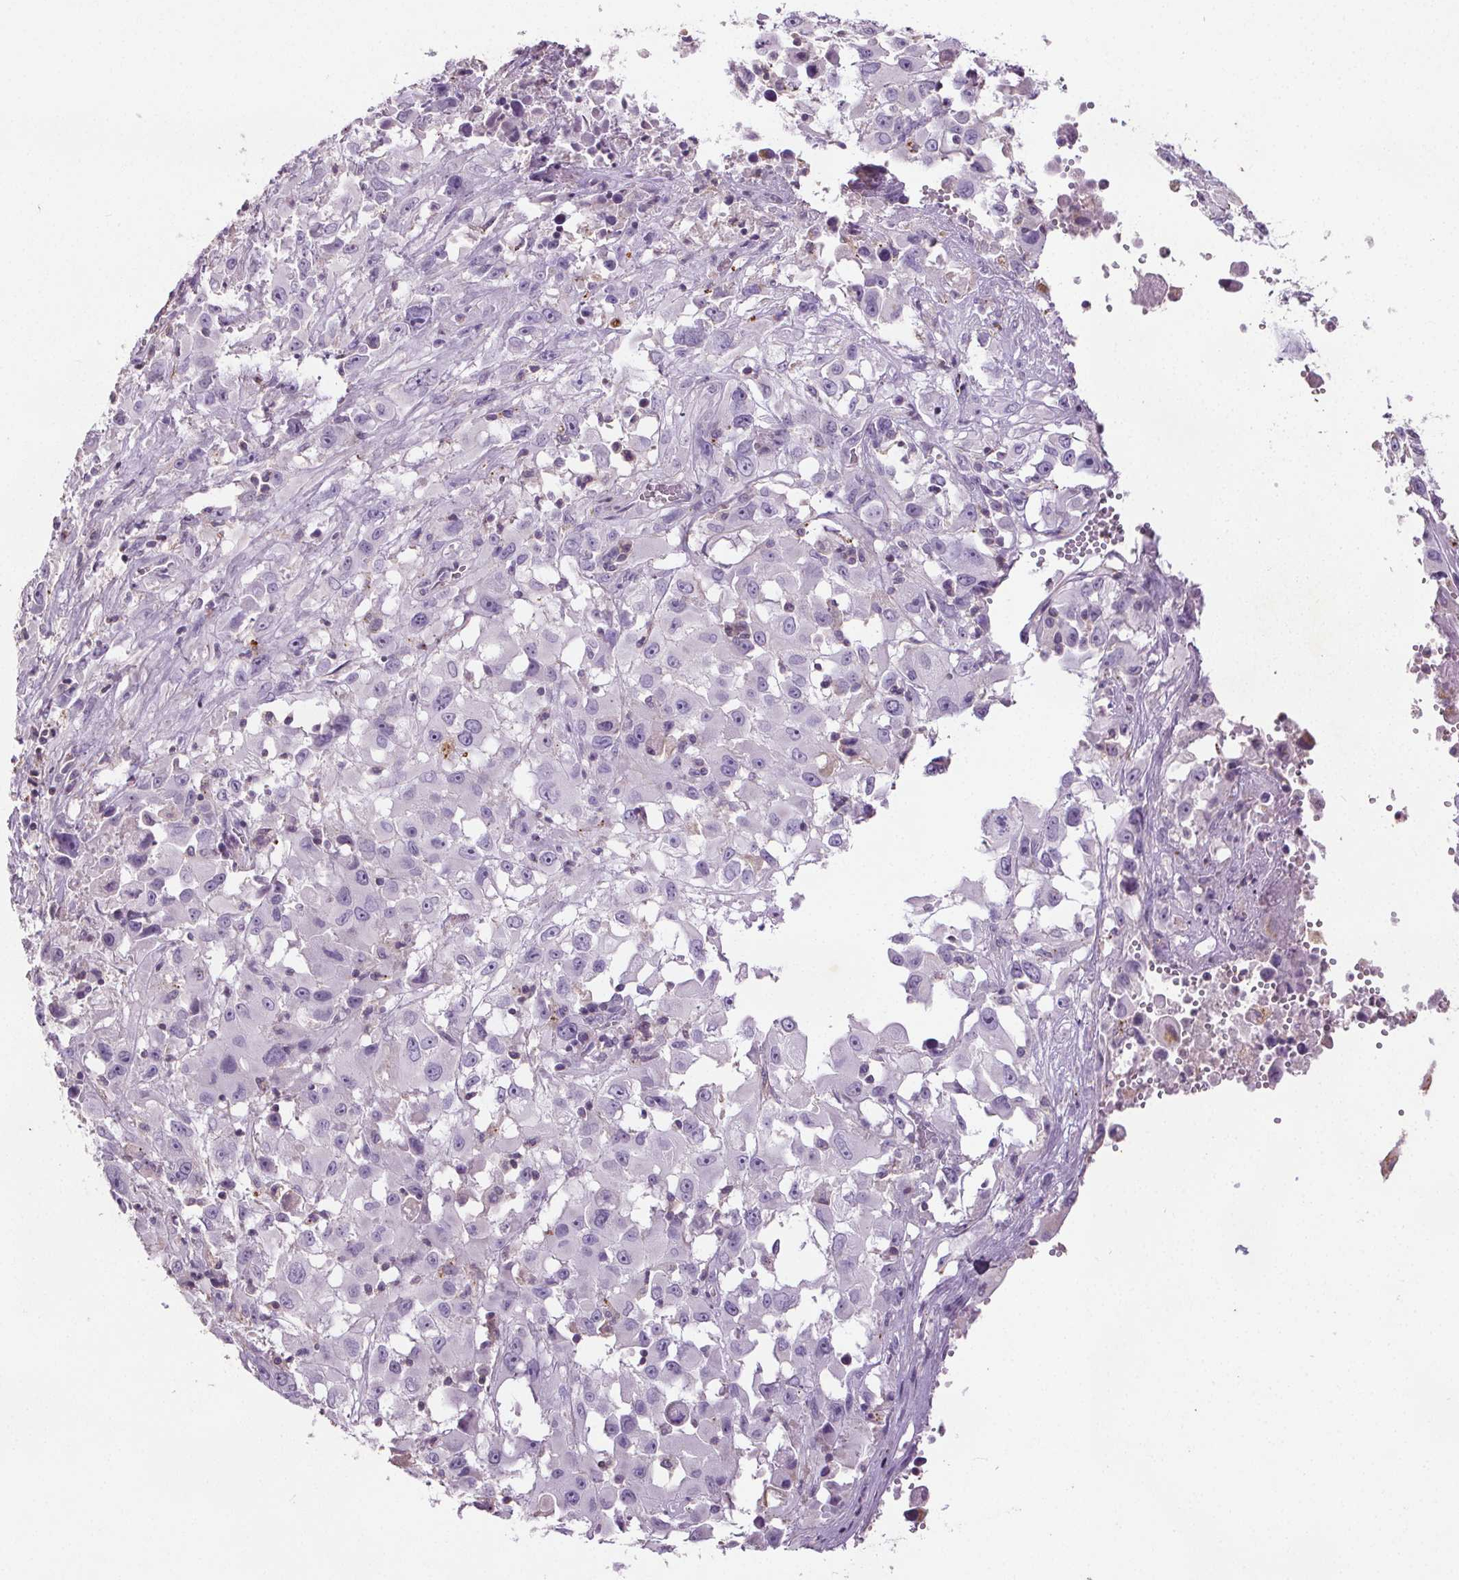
{"staining": {"intensity": "negative", "quantity": "none", "location": "none"}, "tissue": "melanoma", "cell_type": "Tumor cells", "image_type": "cancer", "snomed": [{"axis": "morphology", "description": "Malignant melanoma, Metastatic site"}, {"axis": "topography", "description": "Soft tissue"}], "caption": "The photomicrograph exhibits no staining of tumor cells in malignant melanoma (metastatic site).", "gene": "C19orf84", "patient": {"sex": "male", "age": 50}}